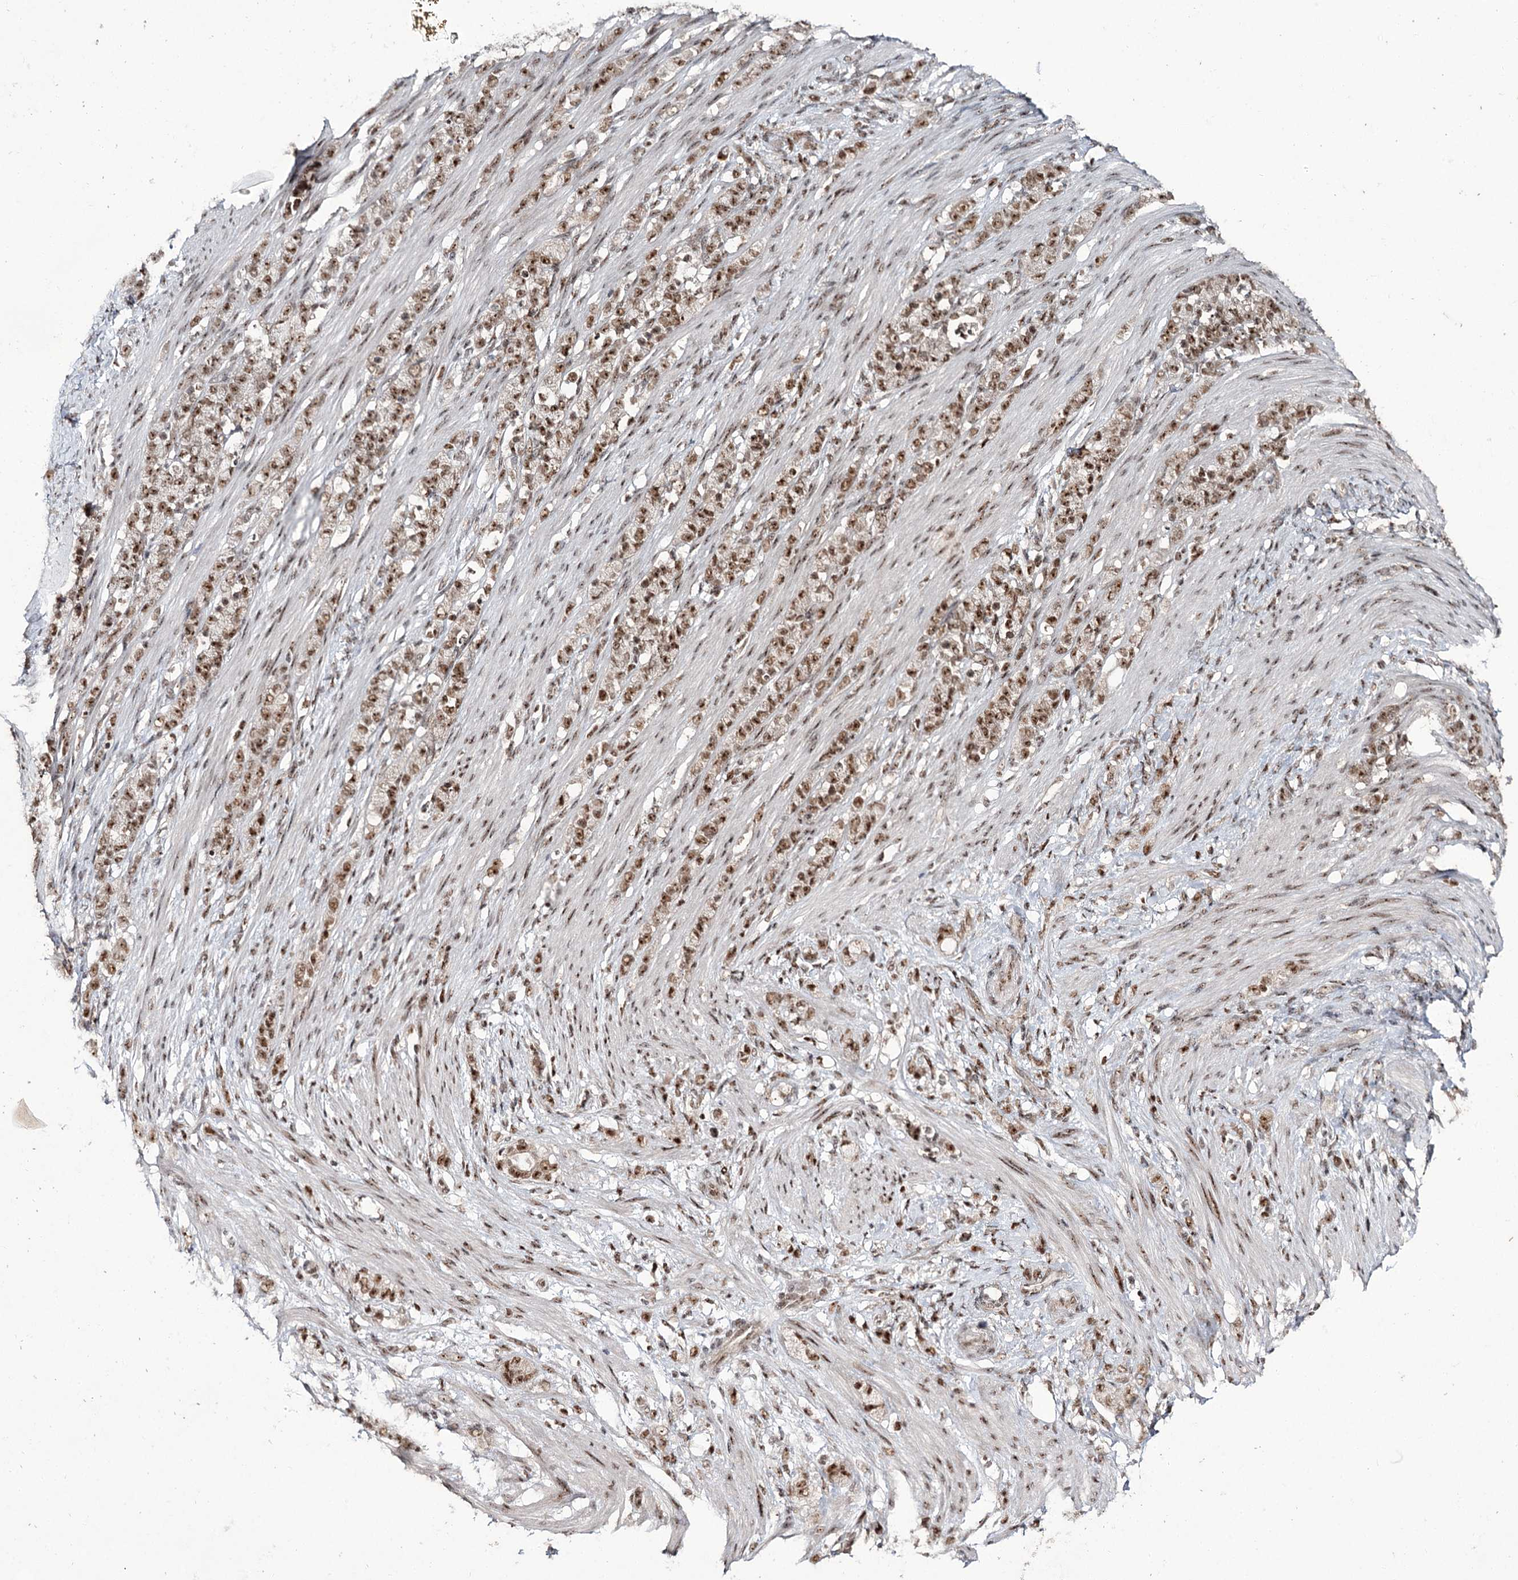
{"staining": {"intensity": "moderate", "quantity": ">75%", "location": "nuclear"}, "tissue": "stomach cancer", "cell_type": "Tumor cells", "image_type": "cancer", "snomed": [{"axis": "morphology", "description": "Adenocarcinoma, NOS"}, {"axis": "topography", "description": "Stomach"}], "caption": "Human stomach cancer stained for a protein (brown) shows moderate nuclear positive positivity in approximately >75% of tumor cells.", "gene": "ERCC3", "patient": {"sex": "female", "age": 79}}